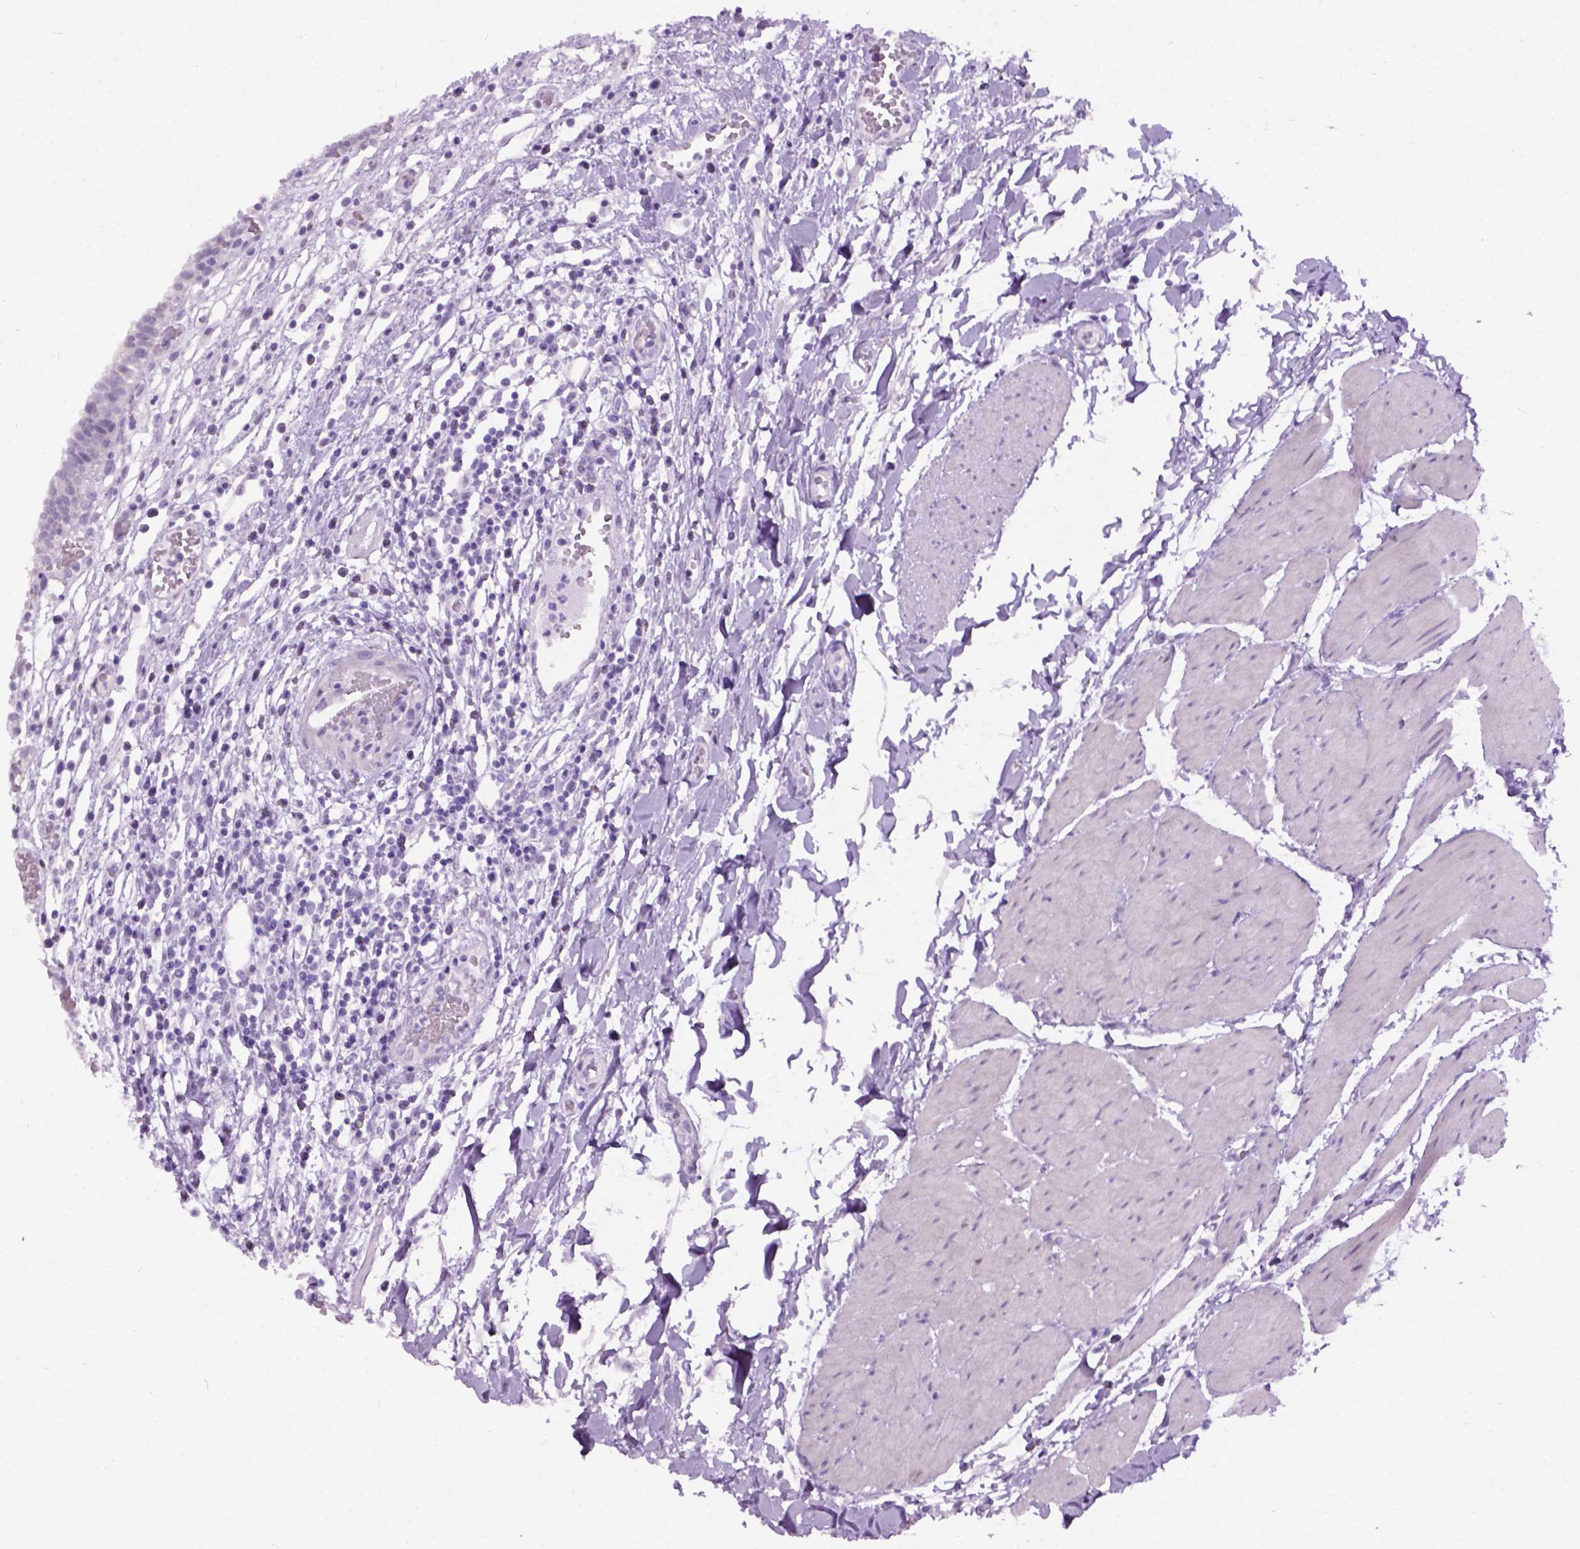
{"staining": {"intensity": "negative", "quantity": "none", "location": "none"}, "tissue": "urinary bladder", "cell_type": "Urothelial cells", "image_type": "normal", "snomed": [{"axis": "morphology", "description": "Normal tissue, NOS"}, {"axis": "topography", "description": "Urinary bladder"}], "caption": "Image shows no protein staining in urothelial cells of normal urinary bladder. Nuclei are stained in blue.", "gene": "AXDND1", "patient": {"sex": "male", "age": 64}}